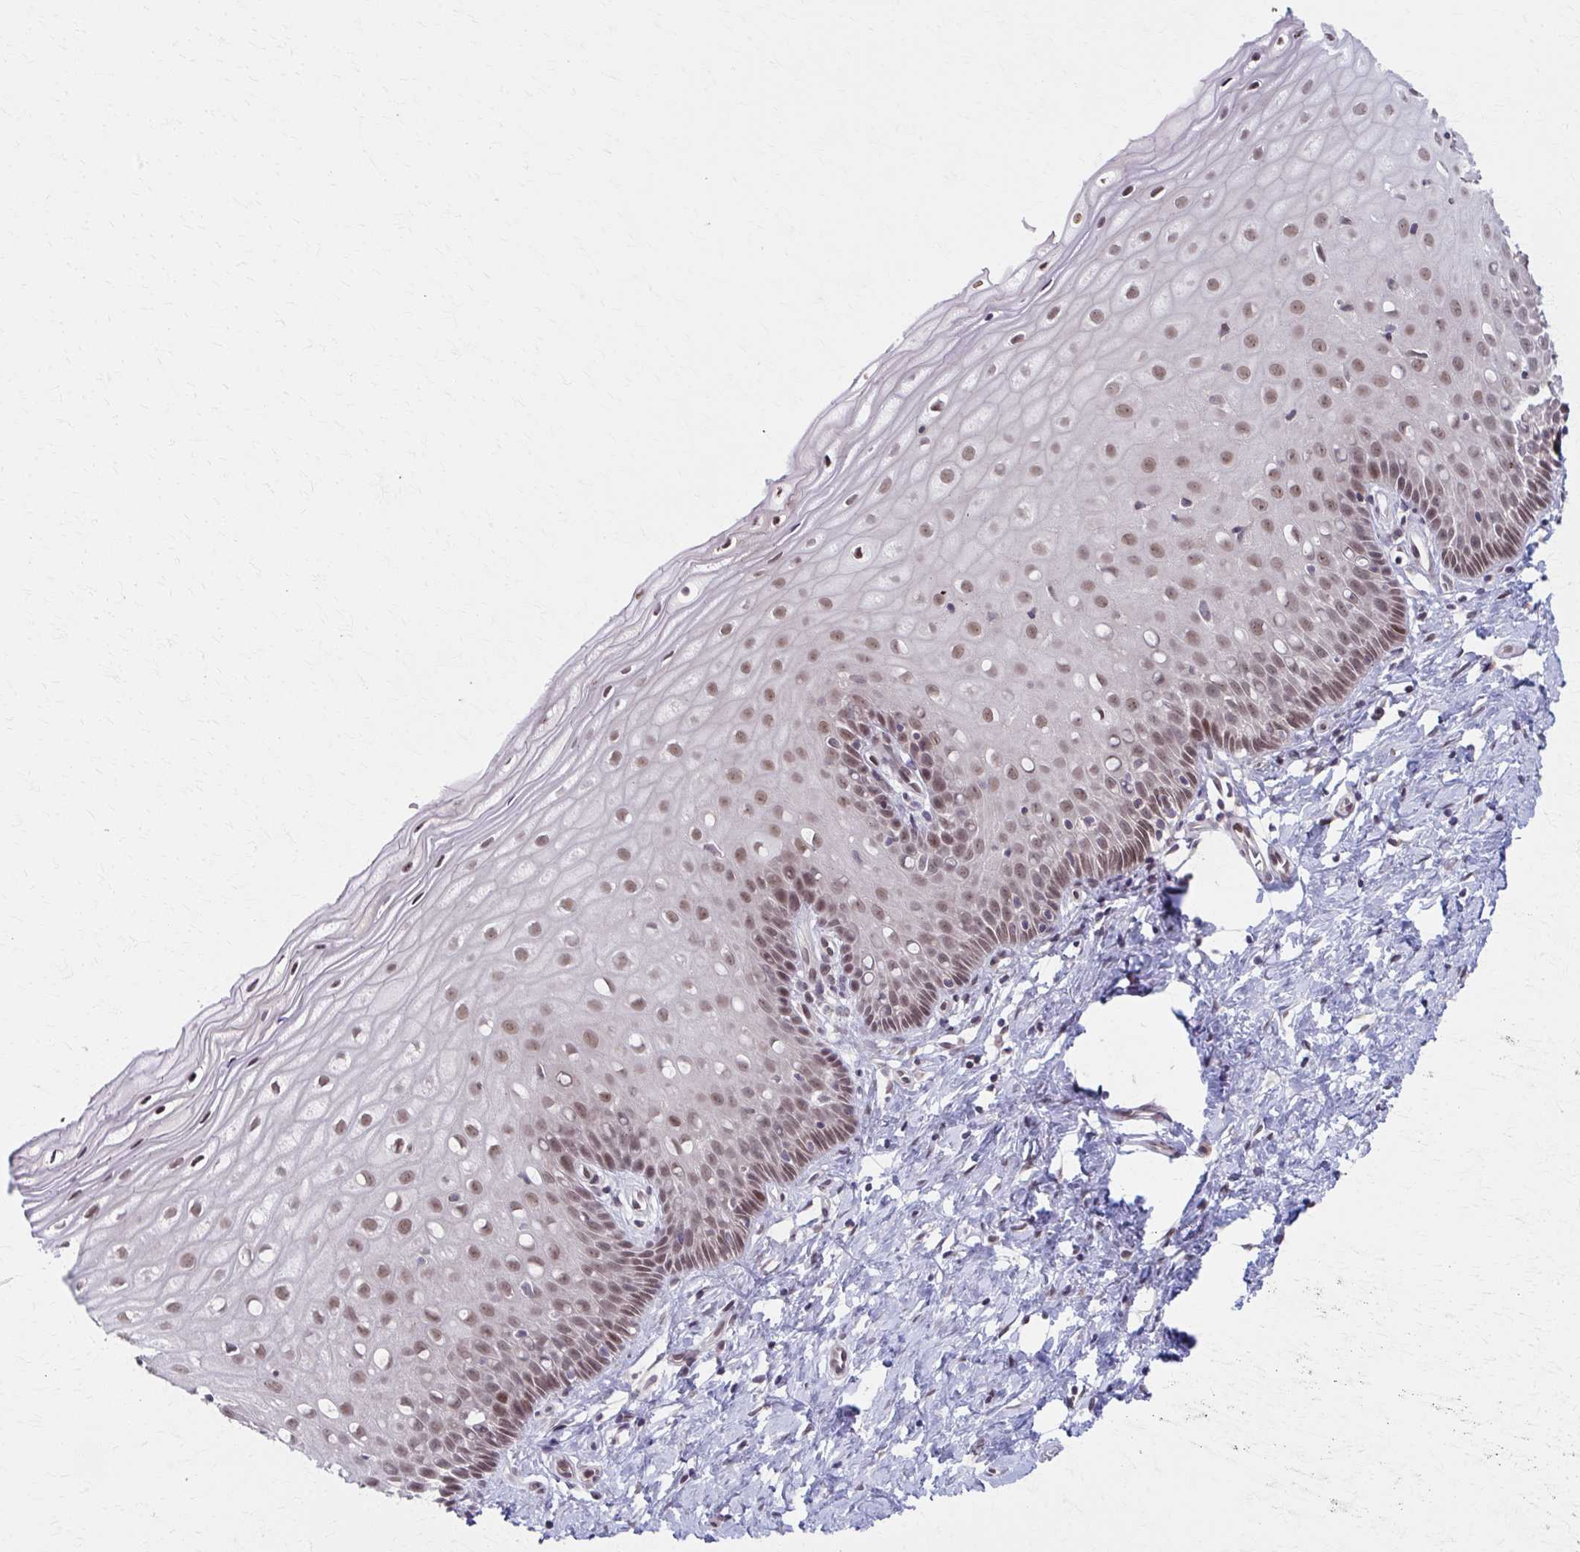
{"staining": {"intensity": "negative", "quantity": "none", "location": "none"}, "tissue": "cervix", "cell_type": "Glandular cells", "image_type": "normal", "snomed": [{"axis": "morphology", "description": "Normal tissue, NOS"}, {"axis": "topography", "description": "Cervix"}], "caption": "High power microscopy photomicrograph of an immunohistochemistry (IHC) micrograph of unremarkable cervix, revealing no significant positivity in glandular cells.", "gene": "SETBP1", "patient": {"sex": "female", "age": 37}}